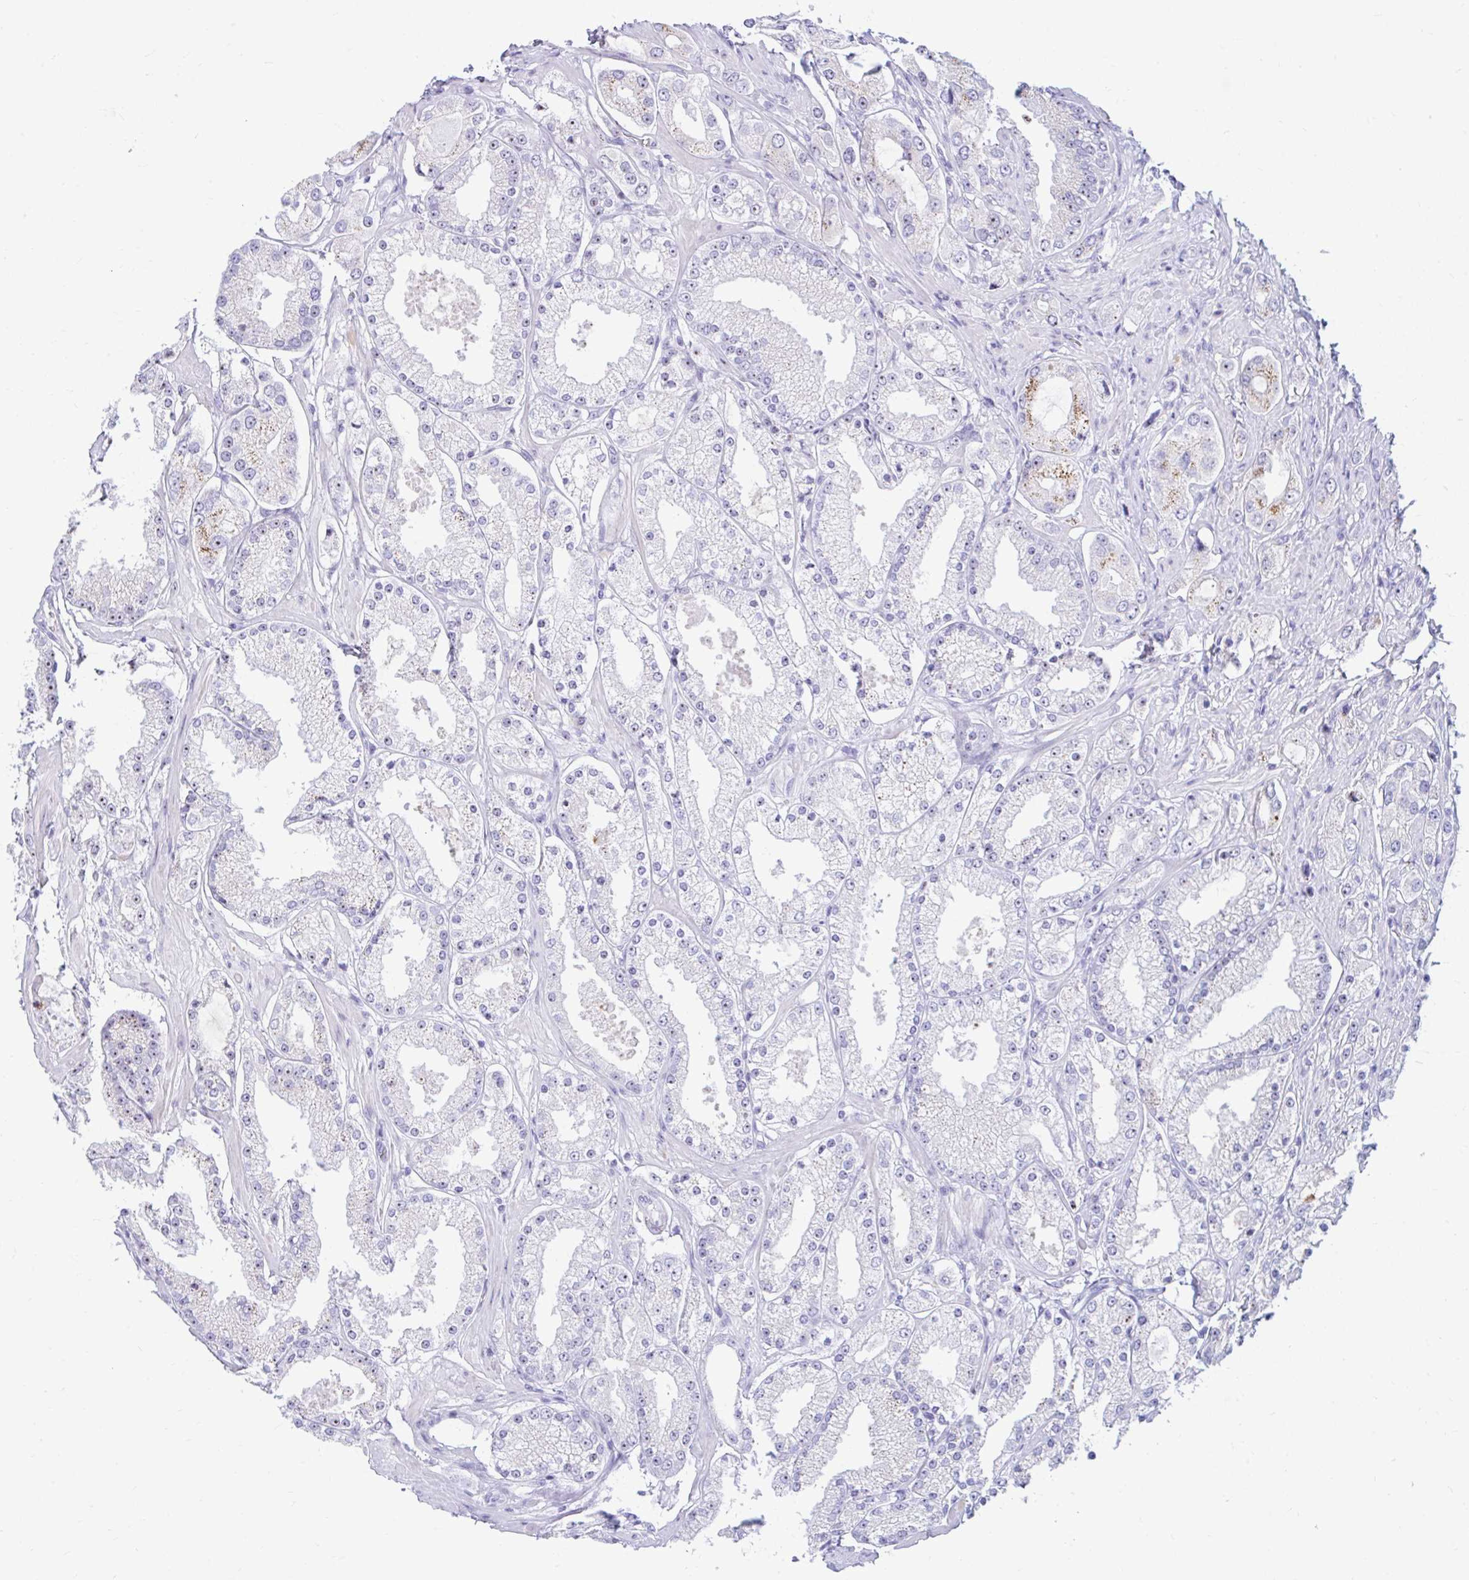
{"staining": {"intensity": "weak", "quantity": "25%-75%", "location": "nuclear"}, "tissue": "prostate cancer", "cell_type": "Tumor cells", "image_type": "cancer", "snomed": [{"axis": "morphology", "description": "Adenocarcinoma, High grade"}, {"axis": "topography", "description": "Prostate"}], "caption": "Weak nuclear protein staining is identified in about 25%-75% of tumor cells in prostate cancer (adenocarcinoma (high-grade)). (Stains: DAB in brown, nuclei in blue, Microscopy: brightfield microscopy at high magnification).", "gene": "FTSJ3", "patient": {"sex": "male", "age": 68}}